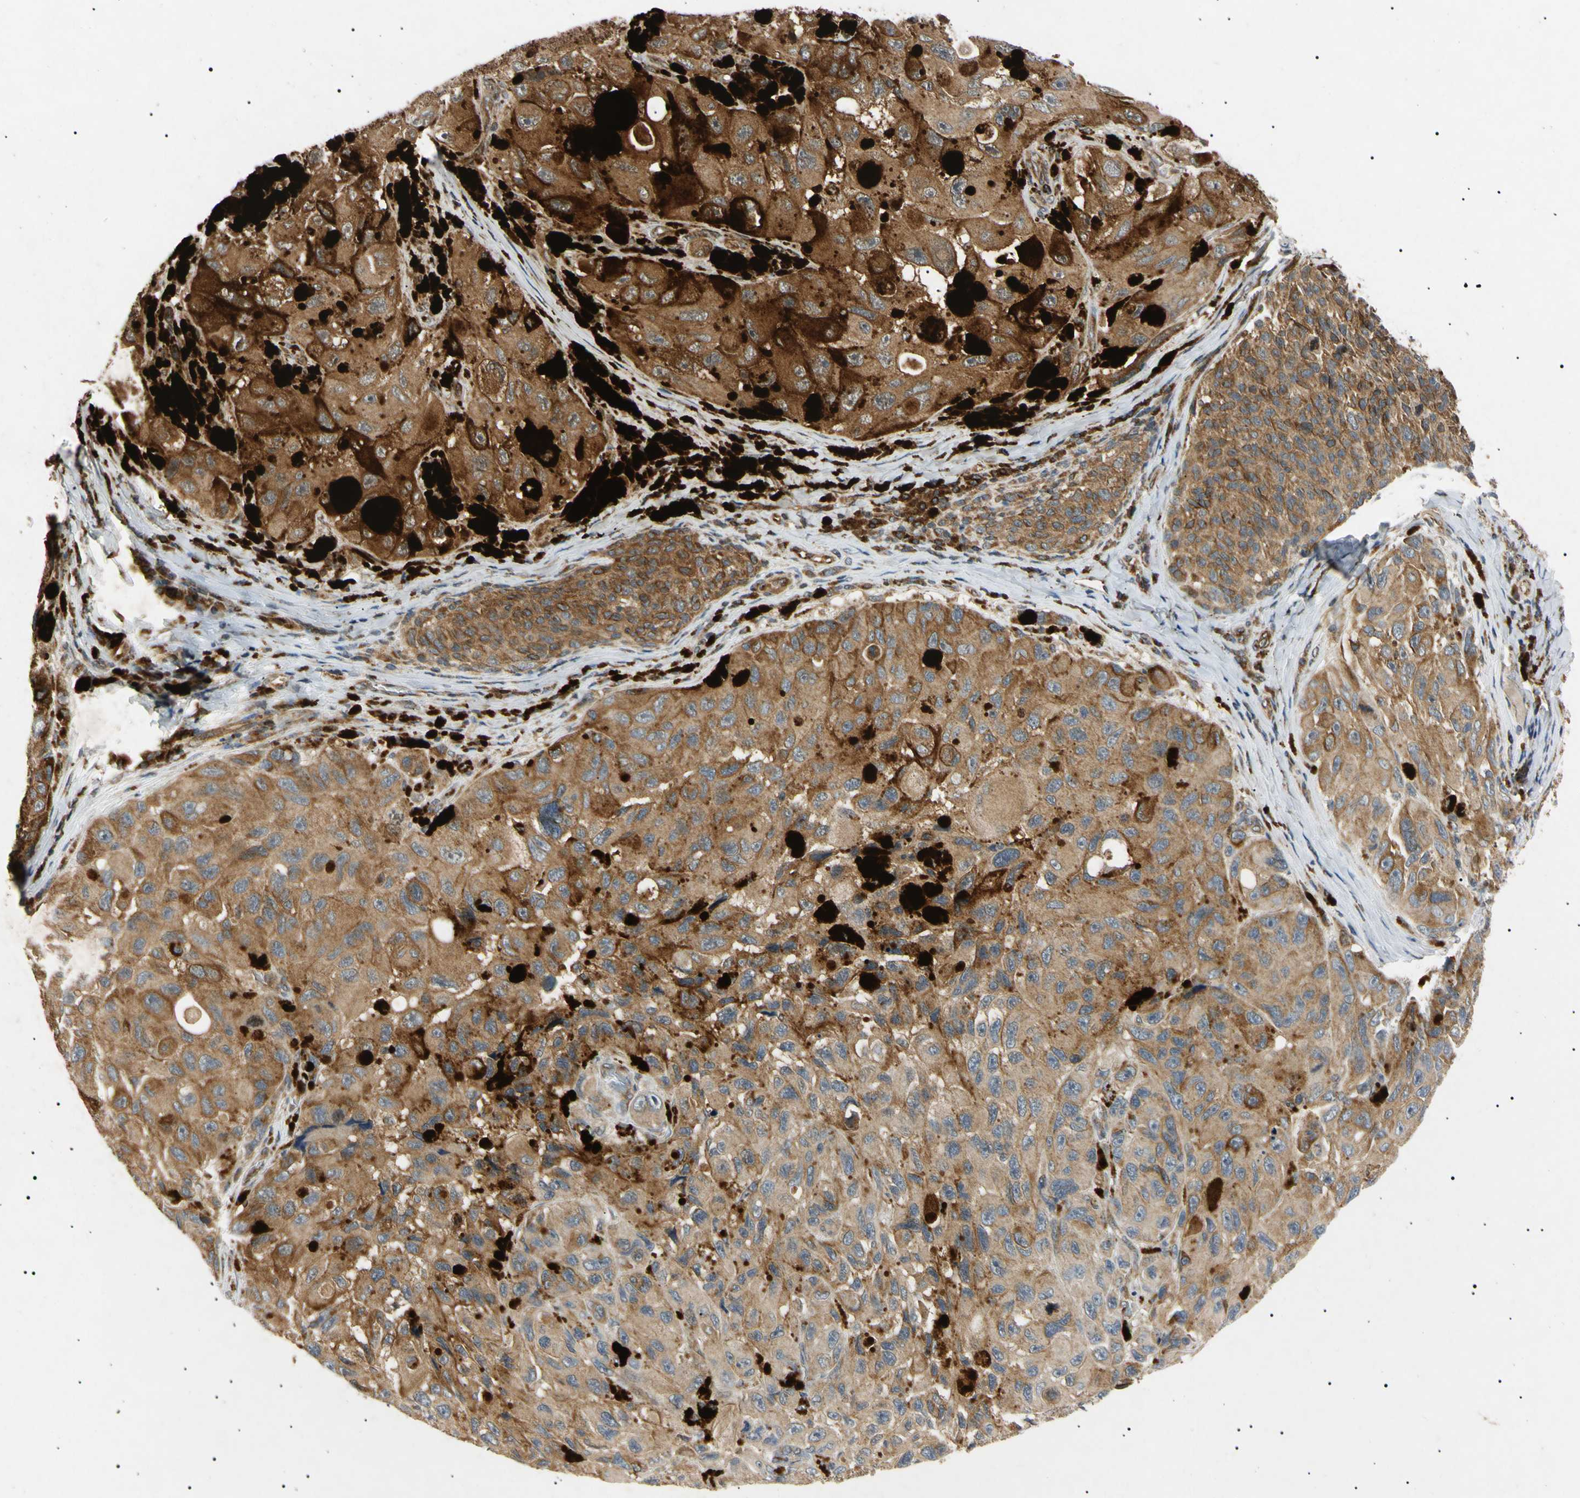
{"staining": {"intensity": "moderate", "quantity": ">75%", "location": "cytoplasmic/membranous"}, "tissue": "melanoma", "cell_type": "Tumor cells", "image_type": "cancer", "snomed": [{"axis": "morphology", "description": "Malignant melanoma, NOS"}, {"axis": "topography", "description": "Skin"}], "caption": "Protein analysis of melanoma tissue demonstrates moderate cytoplasmic/membranous staining in approximately >75% of tumor cells.", "gene": "TUBB4A", "patient": {"sex": "female", "age": 73}}